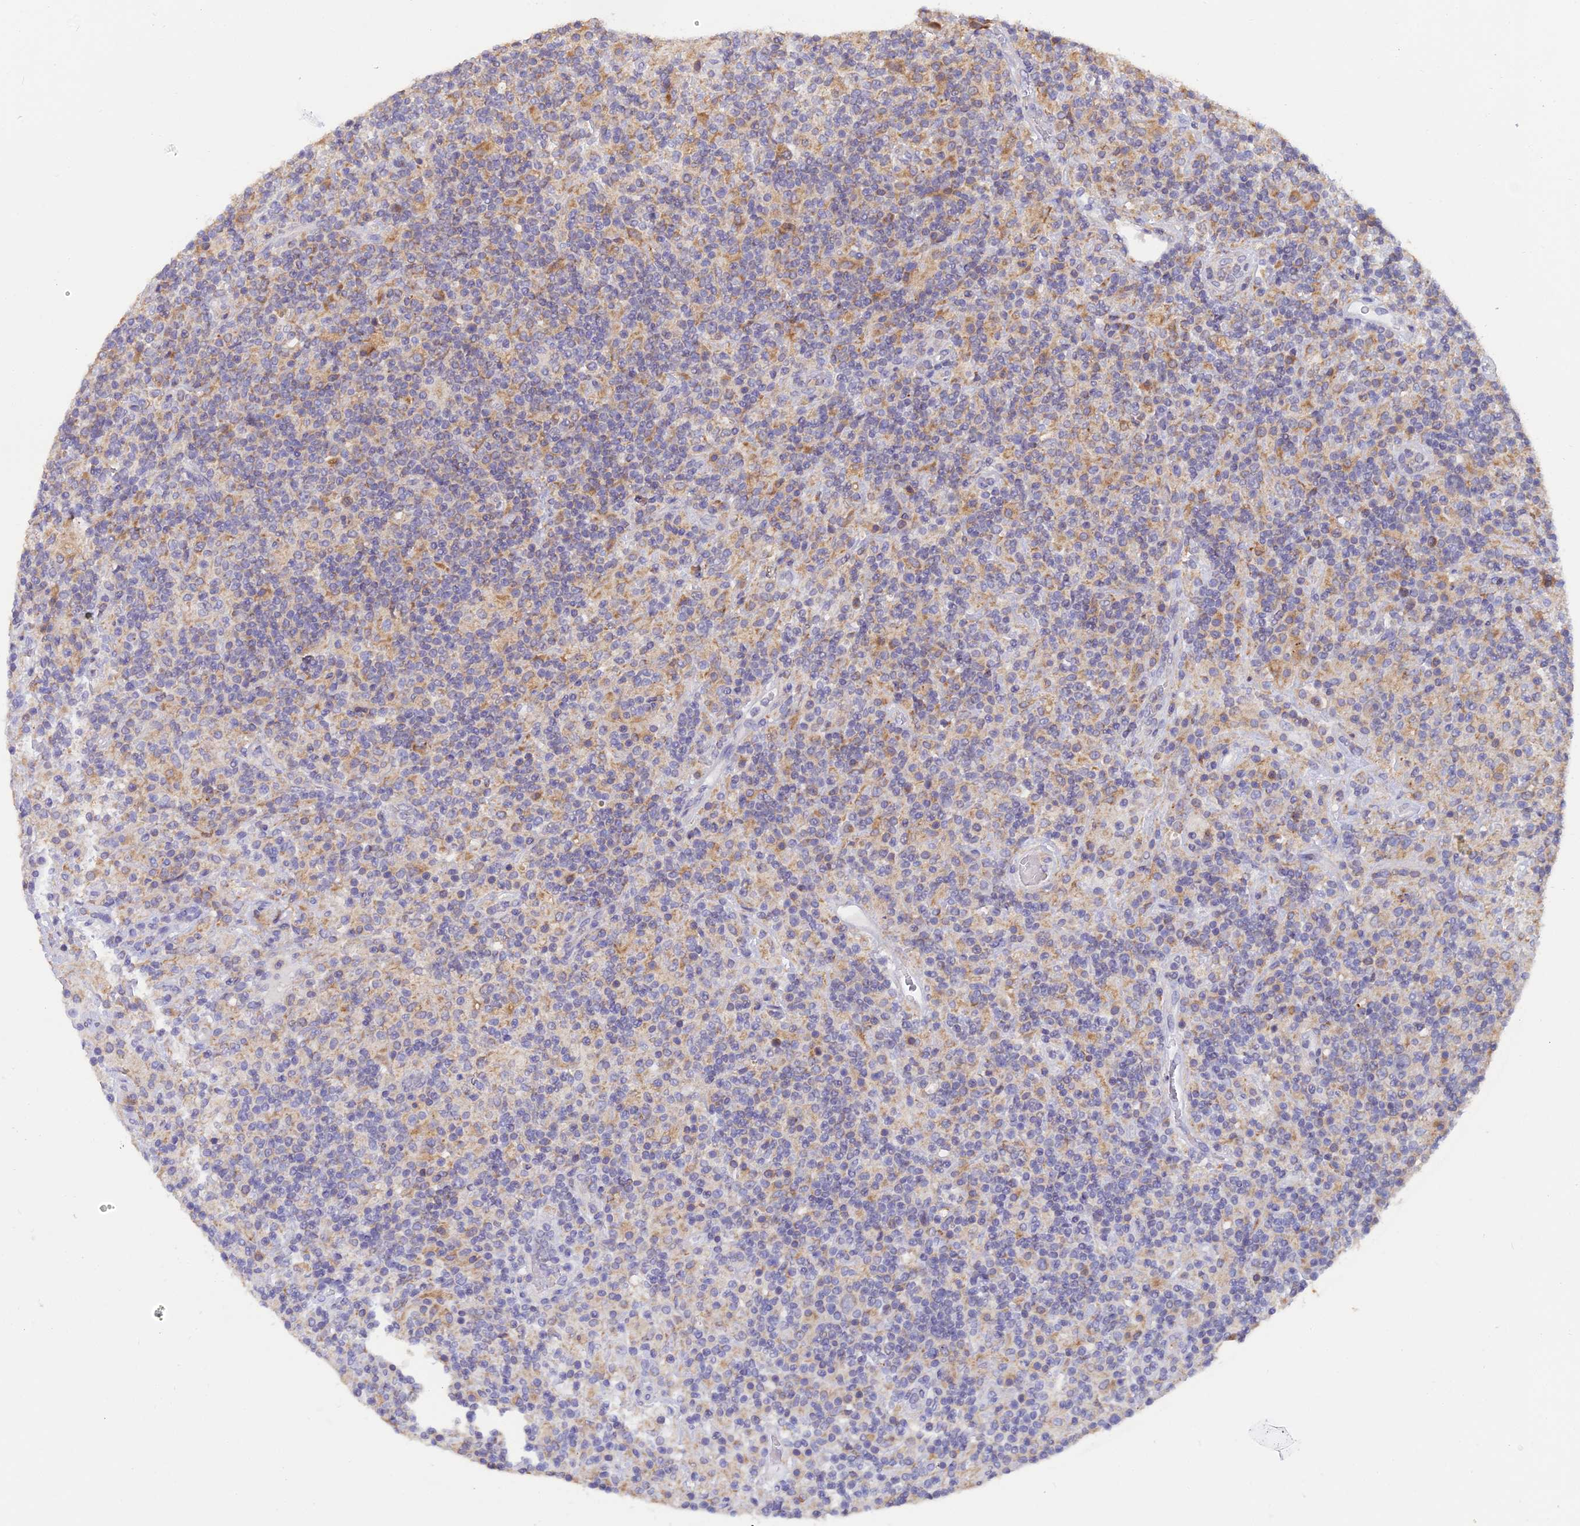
{"staining": {"intensity": "negative", "quantity": "none", "location": "none"}, "tissue": "lymphoma", "cell_type": "Tumor cells", "image_type": "cancer", "snomed": [{"axis": "morphology", "description": "Hodgkin's disease, NOS"}, {"axis": "topography", "description": "Lymph node"}], "caption": "A photomicrograph of lymphoma stained for a protein reveals no brown staining in tumor cells. (DAB (3,3'-diaminobenzidine) IHC visualized using brightfield microscopy, high magnification).", "gene": "ARL8B", "patient": {"sex": "male", "age": 70}}